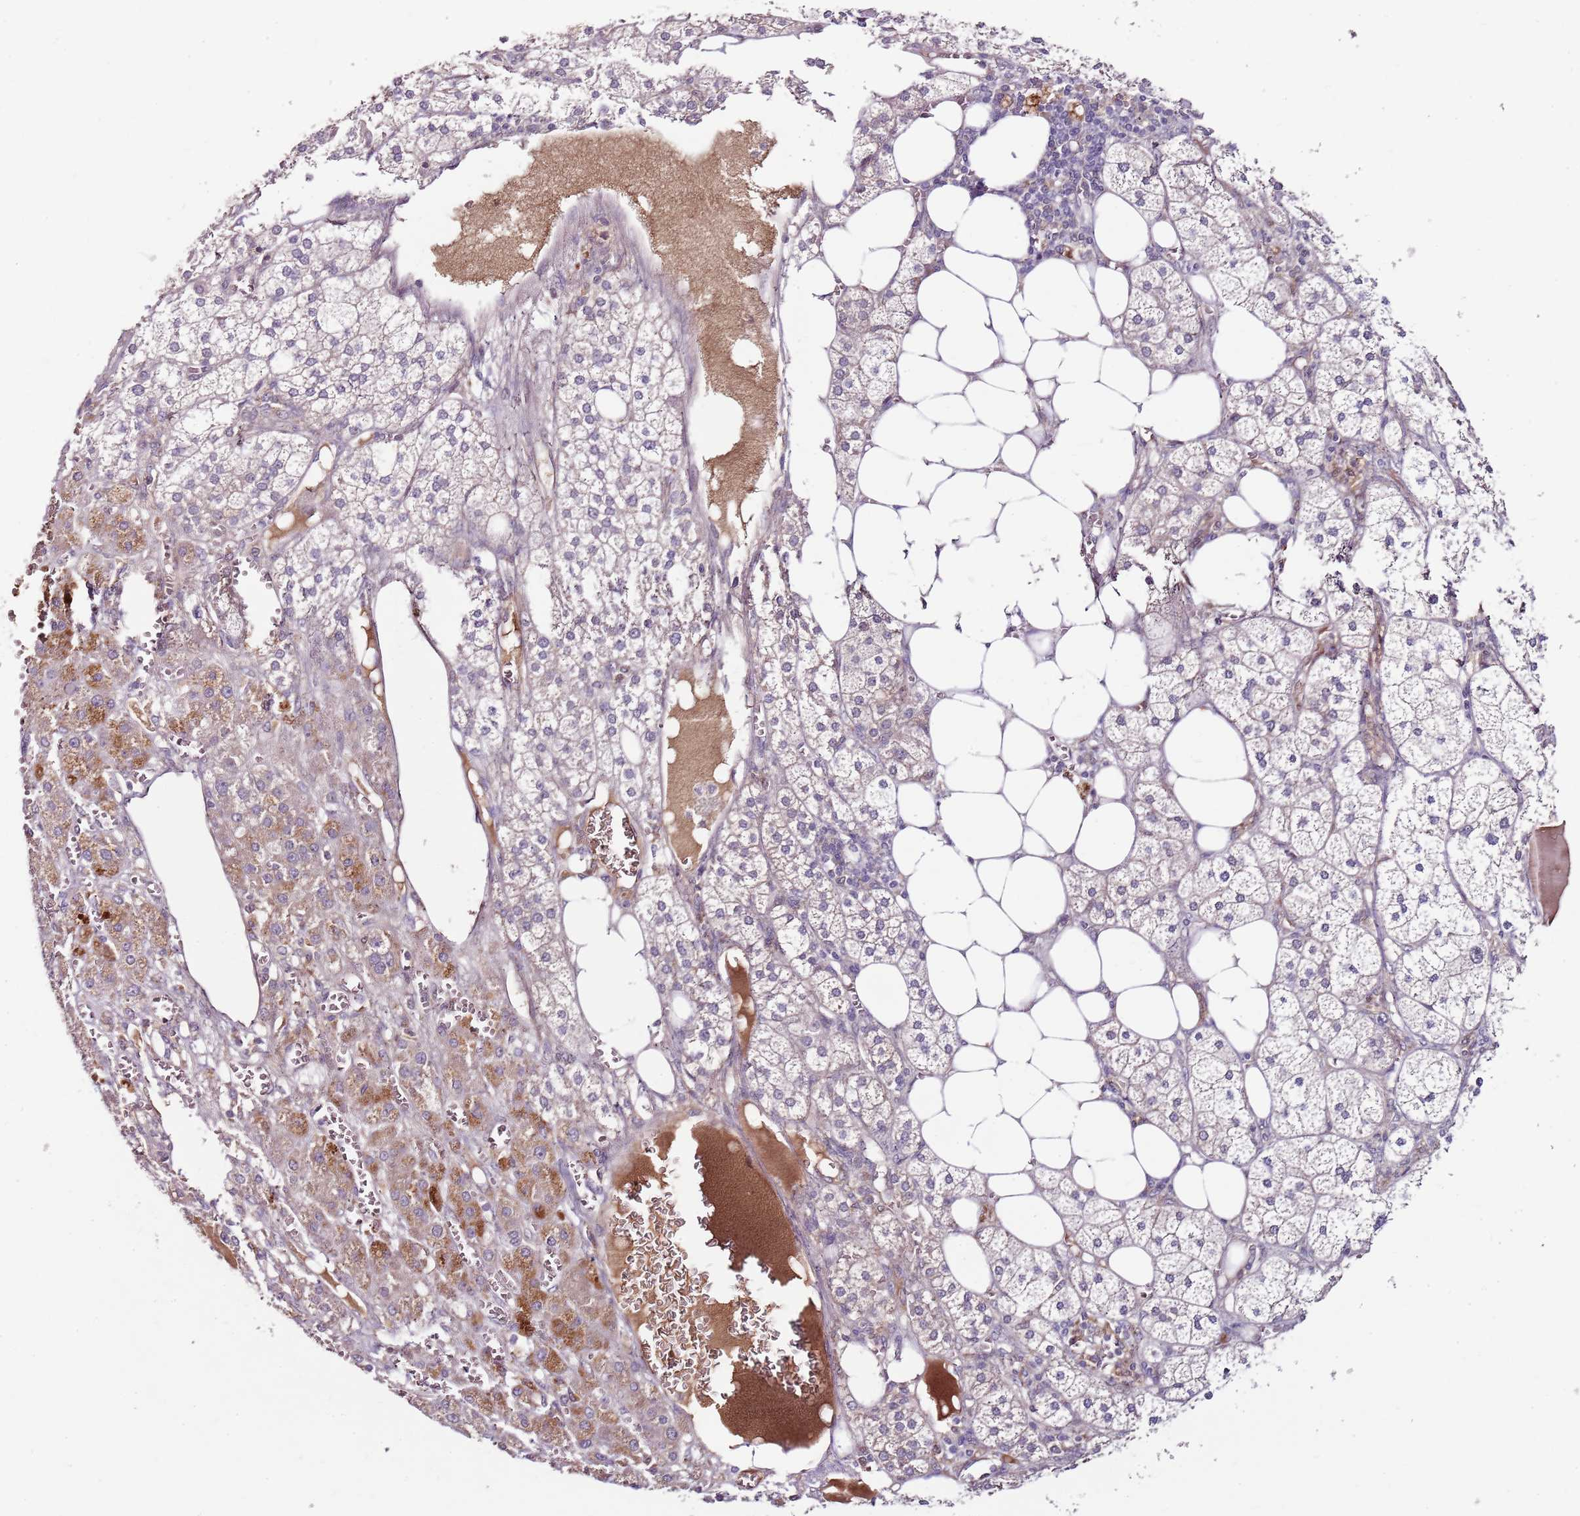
{"staining": {"intensity": "moderate", "quantity": "25%-75%", "location": "cytoplasmic/membranous"}, "tissue": "adrenal gland", "cell_type": "Glandular cells", "image_type": "normal", "snomed": [{"axis": "morphology", "description": "Normal tissue, NOS"}, {"axis": "topography", "description": "Adrenal gland"}], "caption": "Unremarkable adrenal gland reveals moderate cytoplasmic/membranous positivity in about 25%-75% of glandular cells The staining was performed using DAB (3,3'-diaminobenzidine) to visualize the protein expression in brown, while the nuclei were stained in blue with hematoxylin (Magnification: 20x)..", "gene": "FBXL22", "patient": {"sex": "female", "age": 61}}